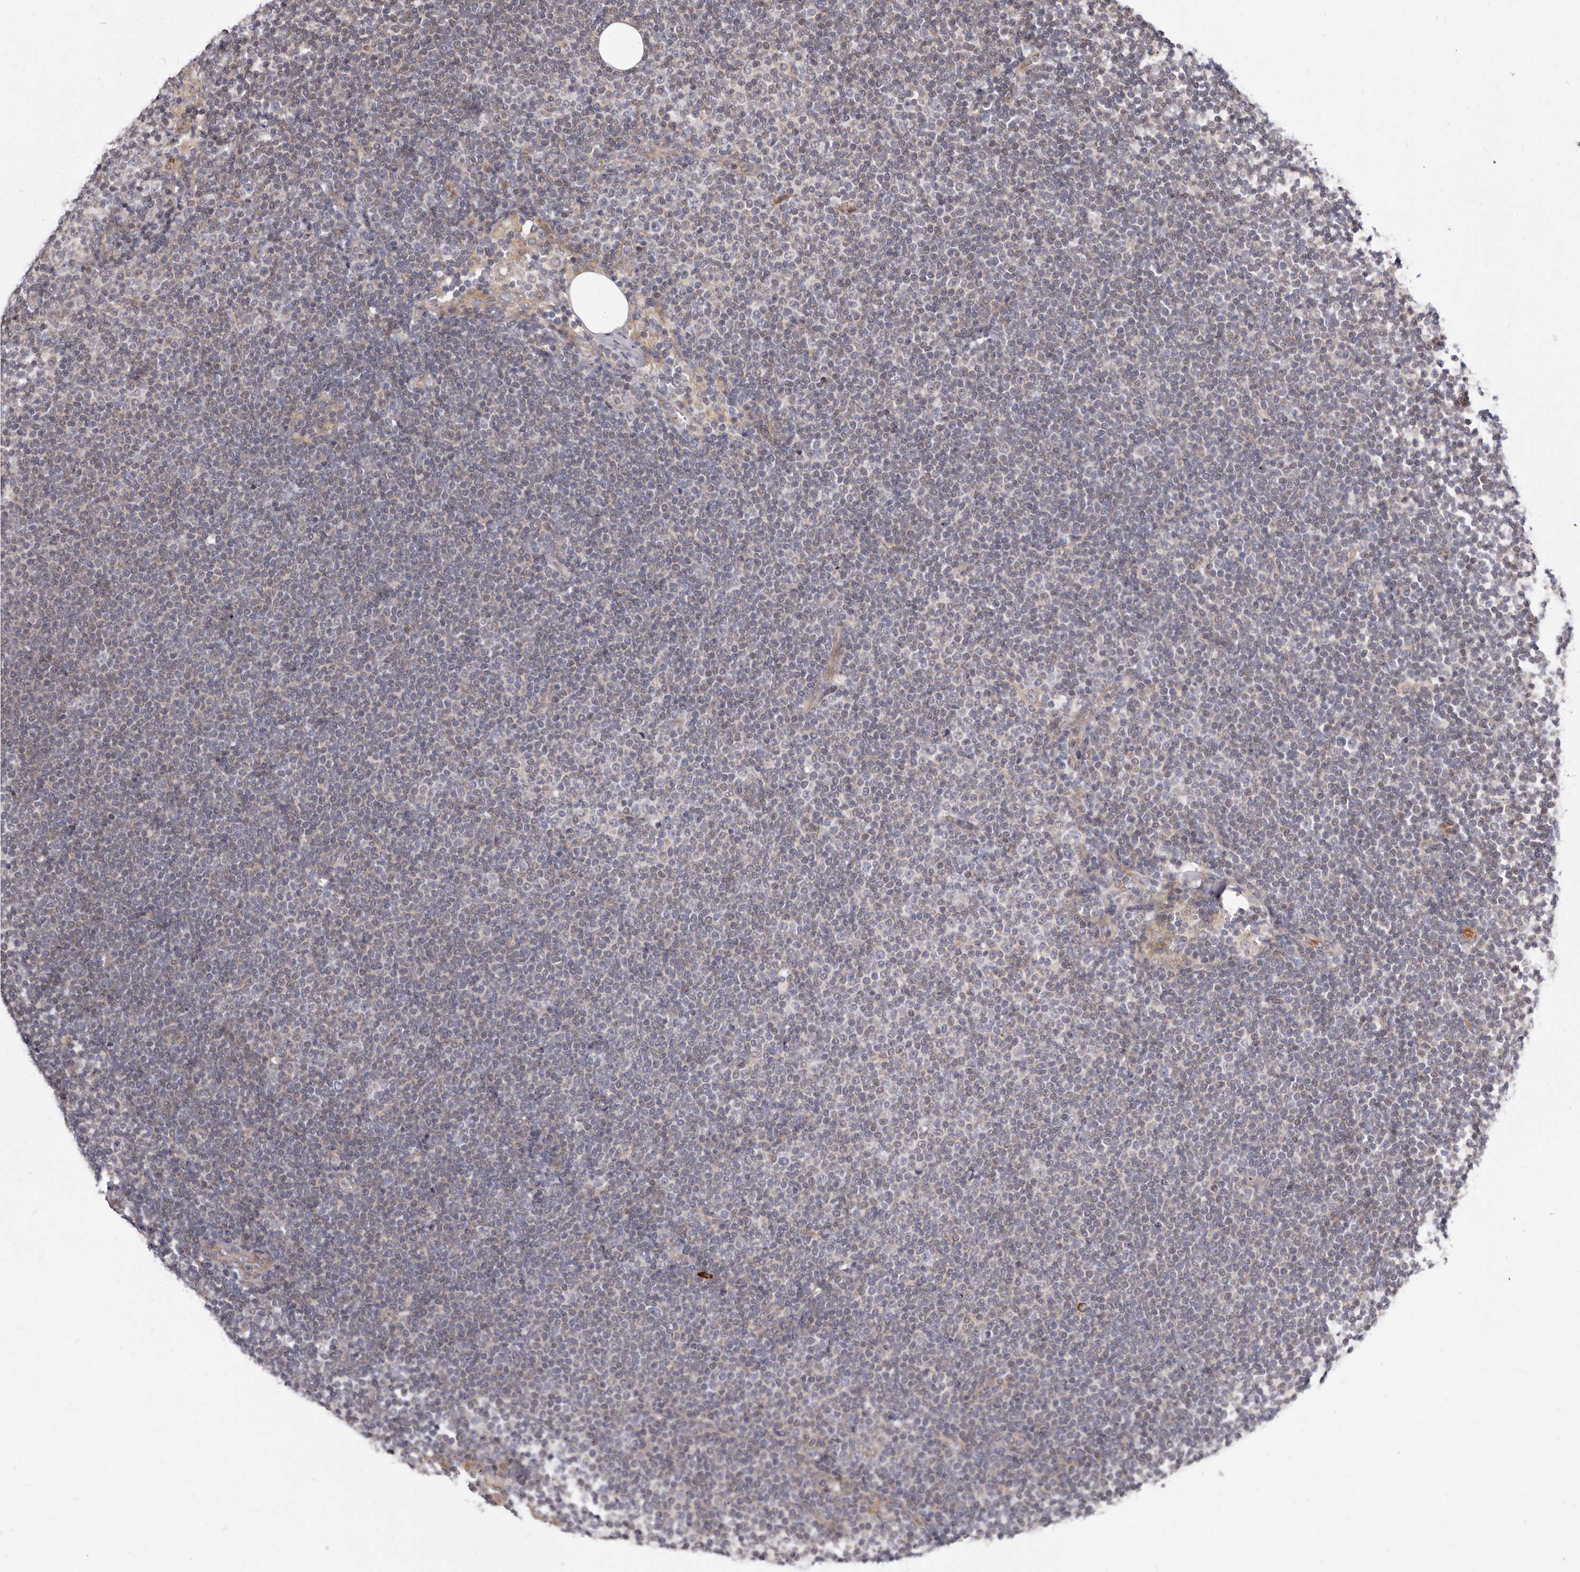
{"staining": {"intensity": "negative", "quantity": "none", "location": "none"}, "tissue": "lymphoma", "cell_type": "Tumor cells", "image_type": "cancer", "snomed": [{"axis": "morphology", "description": "Malignant lymphoma, non-Hodgkin's type, Low grade"}, {"axis": "topography", "description": "Lymph node"}], "caption": "DAB (3,3'-diaminobenzidine) immunohistochemical staining of low-grade malignant lymphoma, non-Hodgkin's type reveals no significant expression in tumor cells. (Immunohistochemistry (ihc), brightfield microscopy, high magnification).", "gene": "ASIC5", "patient": {"sex": "female", "age": 53}}